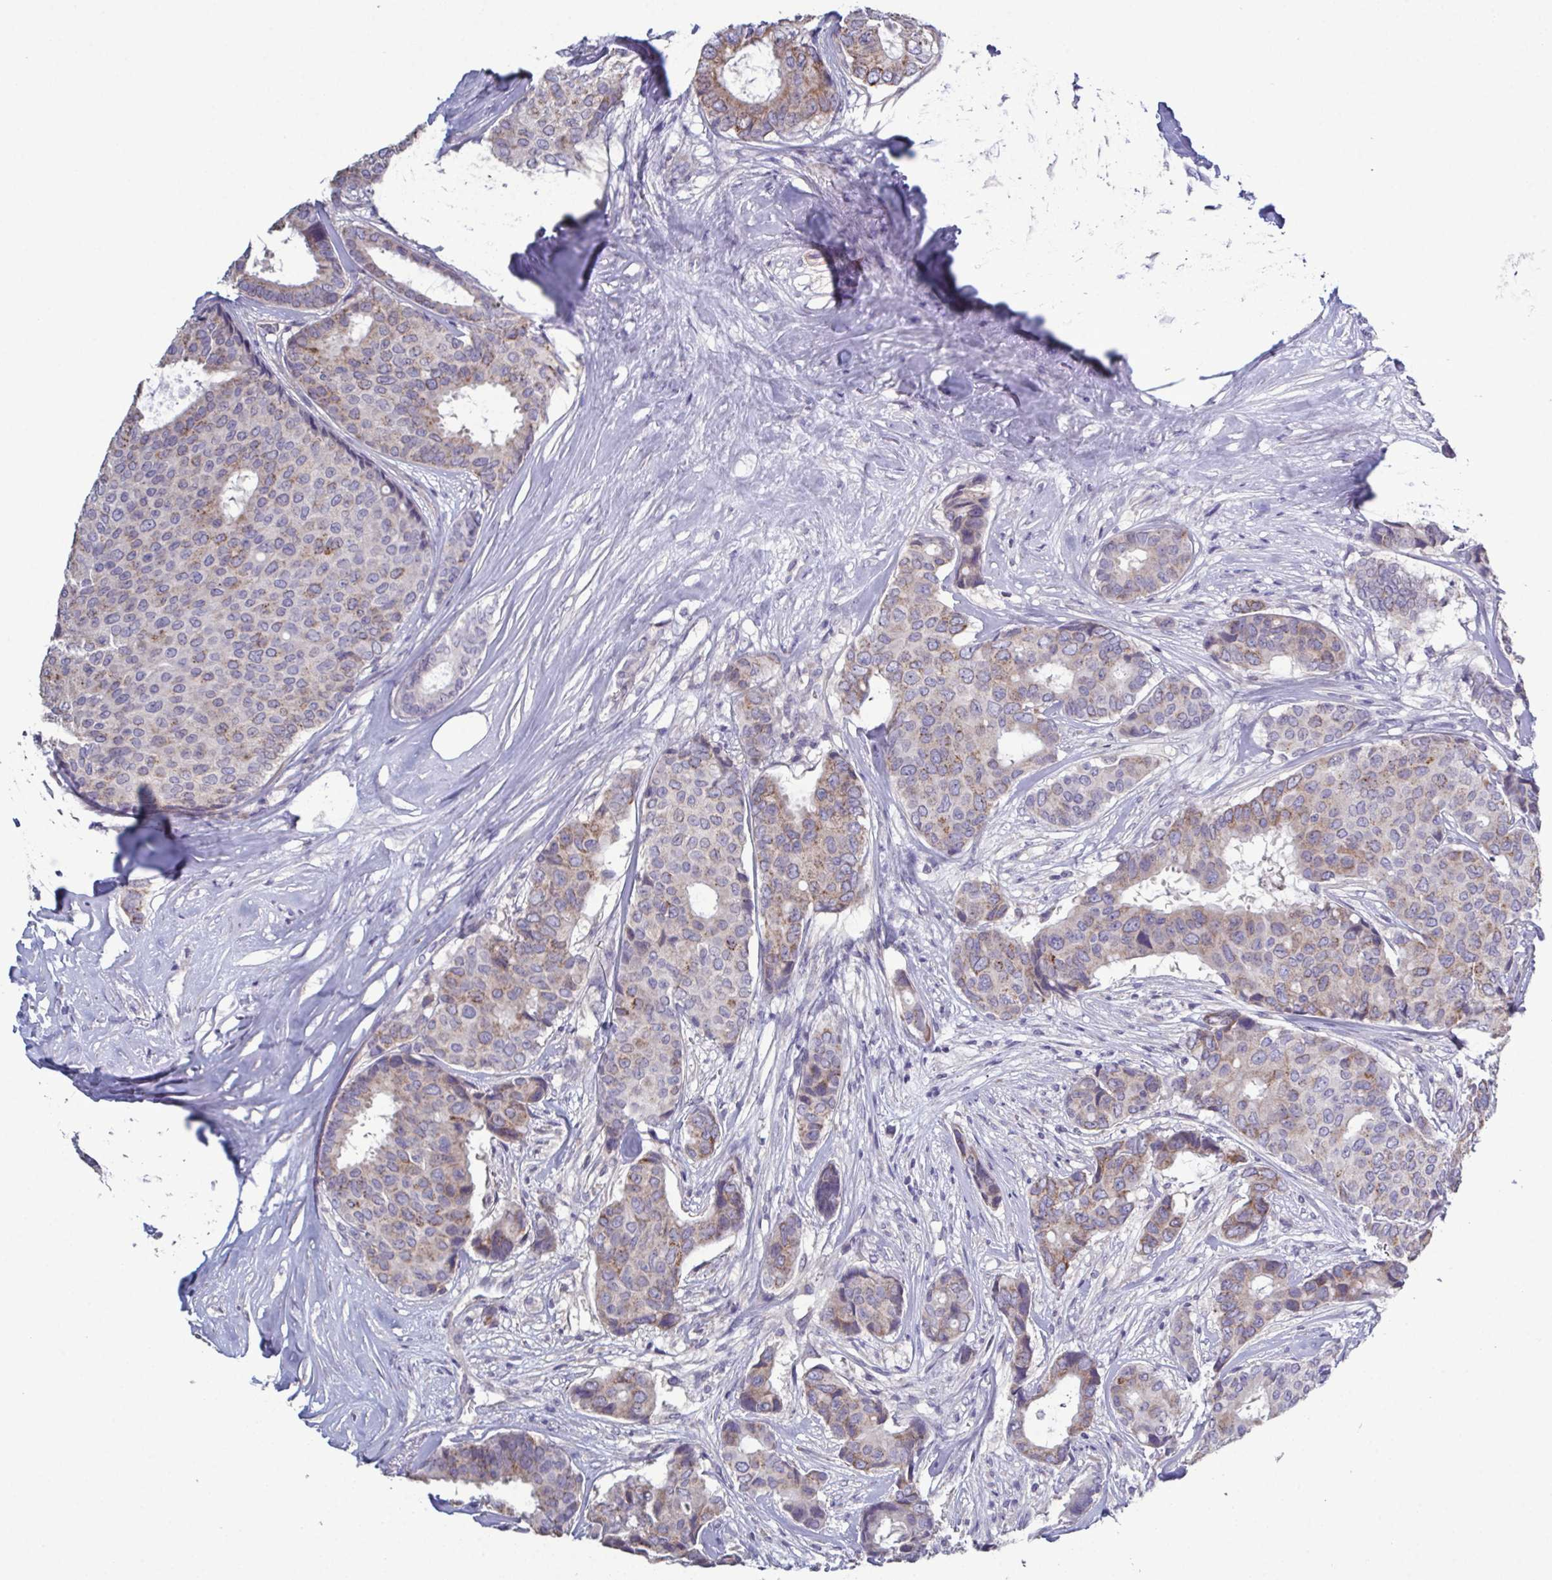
{"staining": {"intensity": "weak", "quantity": "<25%", "location": "cytoplasmic/membranous"}, "tissue": "breast cancer", "cell_type": "Tumor cells", "image_type": "cancer", "snomed": [{"axis": "morphology", "description": "Duct carcinoma"}, {"axis": "topography", "description": "Breast"}], "caption": "High power microscopy image of an IHC histopathology image of intraductal carcinoma (breast), revealing no significant expression in tumor cells.", "gene": "GLDC", "patient": {"sex": "female", "age": 75}}